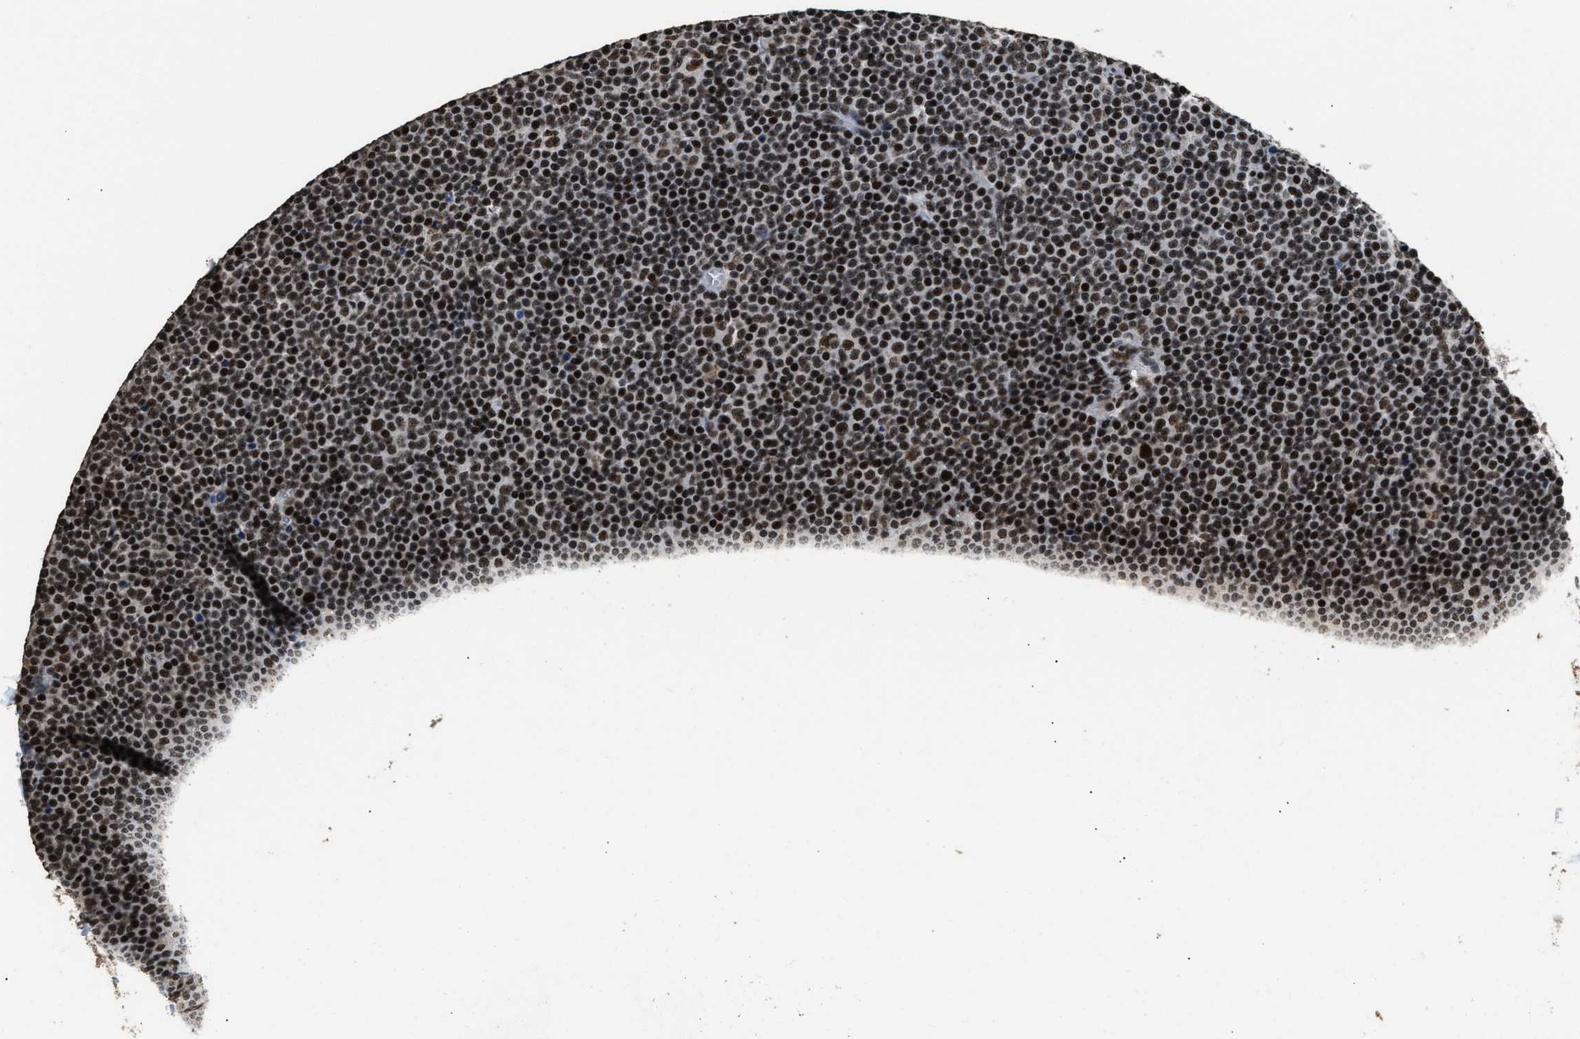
{"staining": {"intensity": "strong", "quantity": ">75%", "location": "nuclear"}, "tissue": "lymphoma", "cell_type": "Tumor cells", "image_type": "cancer", "snomed": [{"axis": "morphology", "description": "Malignant lymphoma, non-Hodgkin's type, Low grade"}, {"axis": "topography", "description": "Lymph node"}], "caption": "Low-grade malignant lymphoma, non-Hodgkin's type was stained to show a protein in brown. There is high levels of strong nuclear staining in approximately >75% of tumor cells.", "gene": "RAD21", "patient": {"sex": "female", "age": 67}}